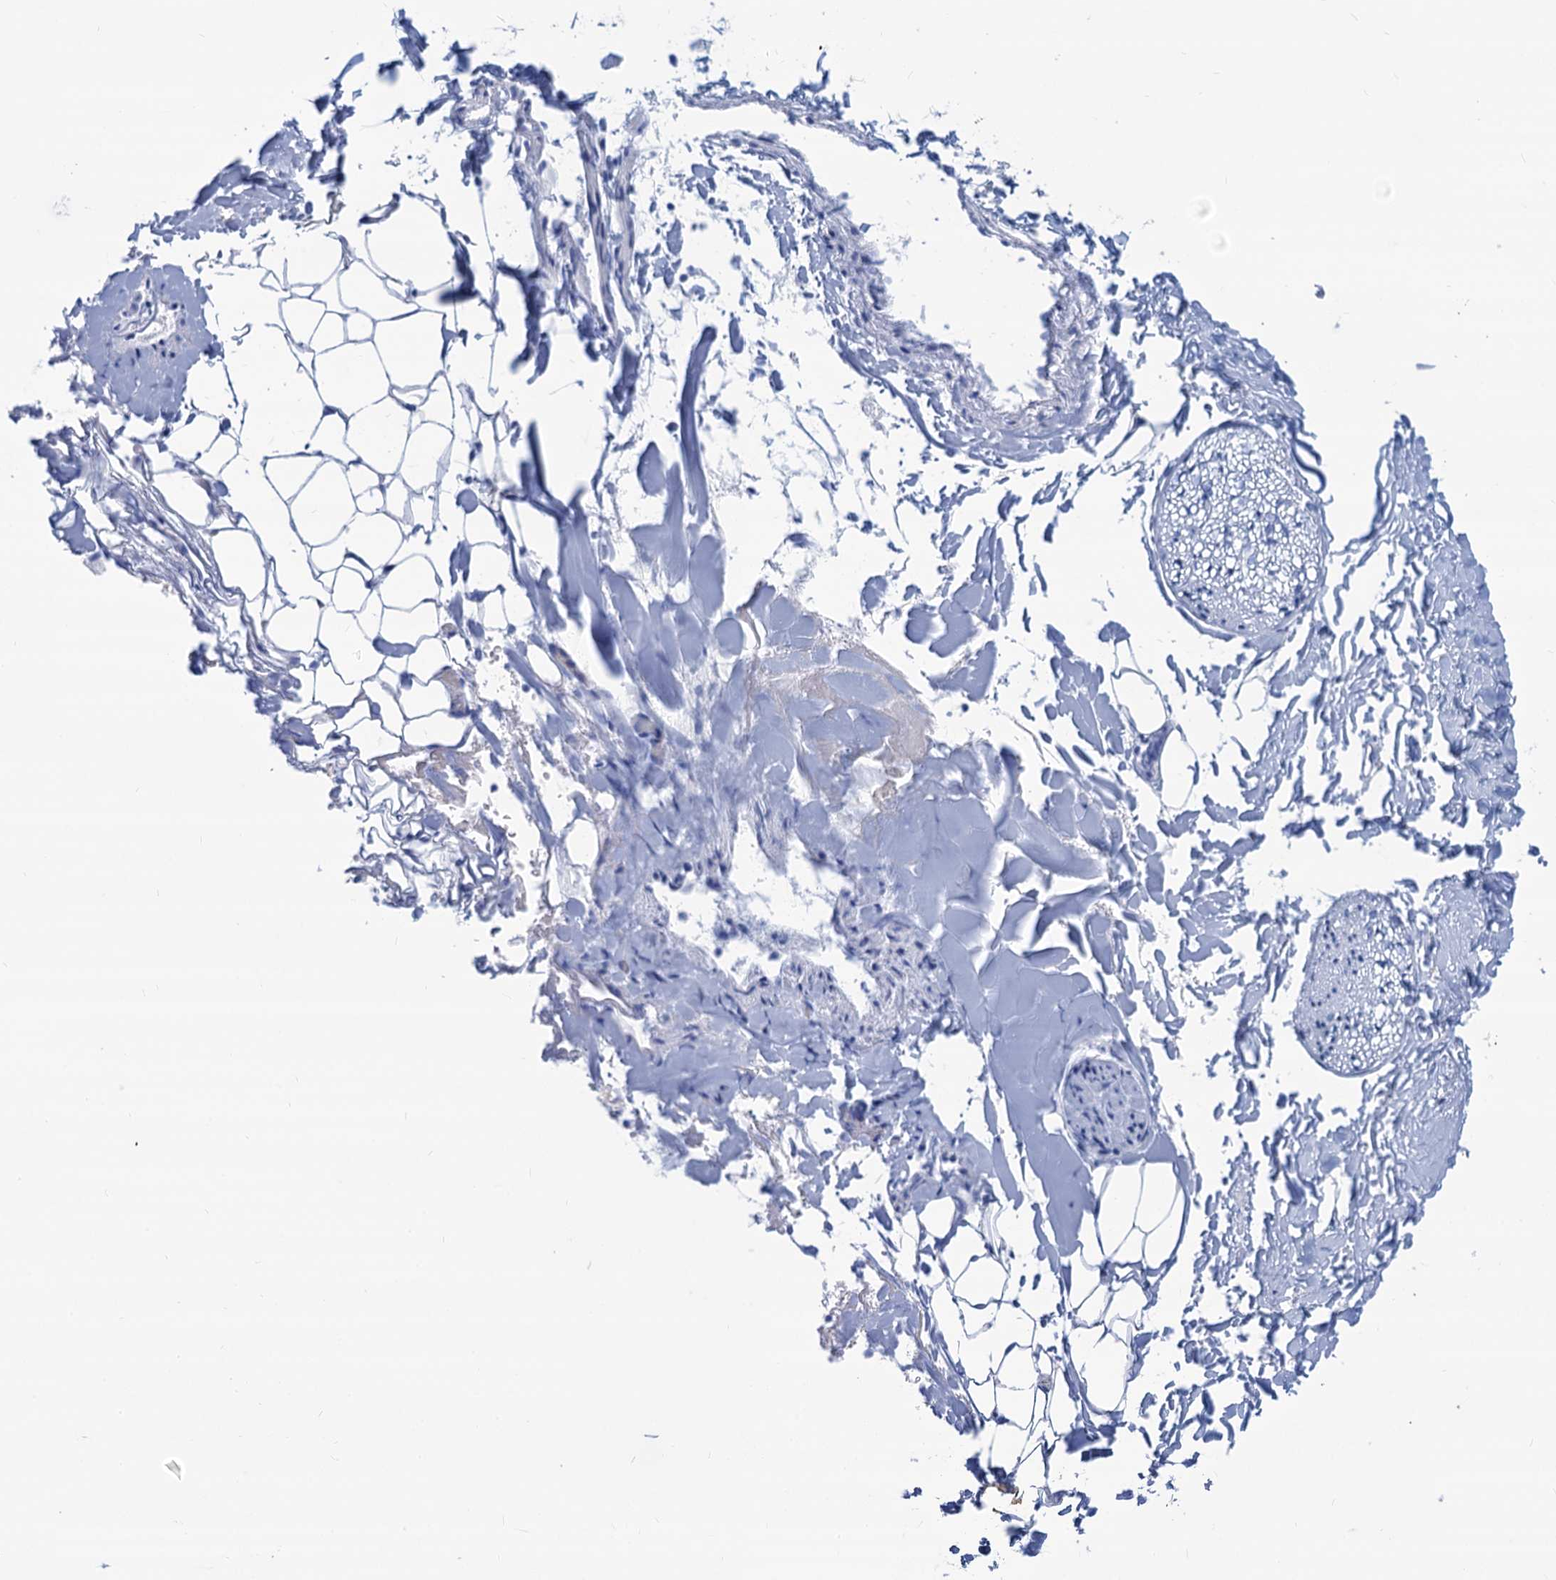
{"staining": {"intensity": "negative", "quantity": "none", "location": "none"}, "tissue": "adipose tissue", "cell_type": "Adipocytes", "image_type": "normal", "snomed": [{"axis": "morphology", "description": "Normal tissue, NOS"}, {"axis": "morphology", "description": "Adenocarcinoma, NOS"}, {"axis": "topography", "description": "Smooth muscle"}, {"axis": "topography", "description": "Colon"}], "caption": "Normal adipose tissue was stained to show a protein in brown. There is no significant staining in adipocytes. (DAB (3,3'-diaminobenzidine) immunohistochemistry (IHC) visualized using brightfield microscopy, high magnification).", "gene": "CABYR", "patient": {"sex": "male", "age": 14}}